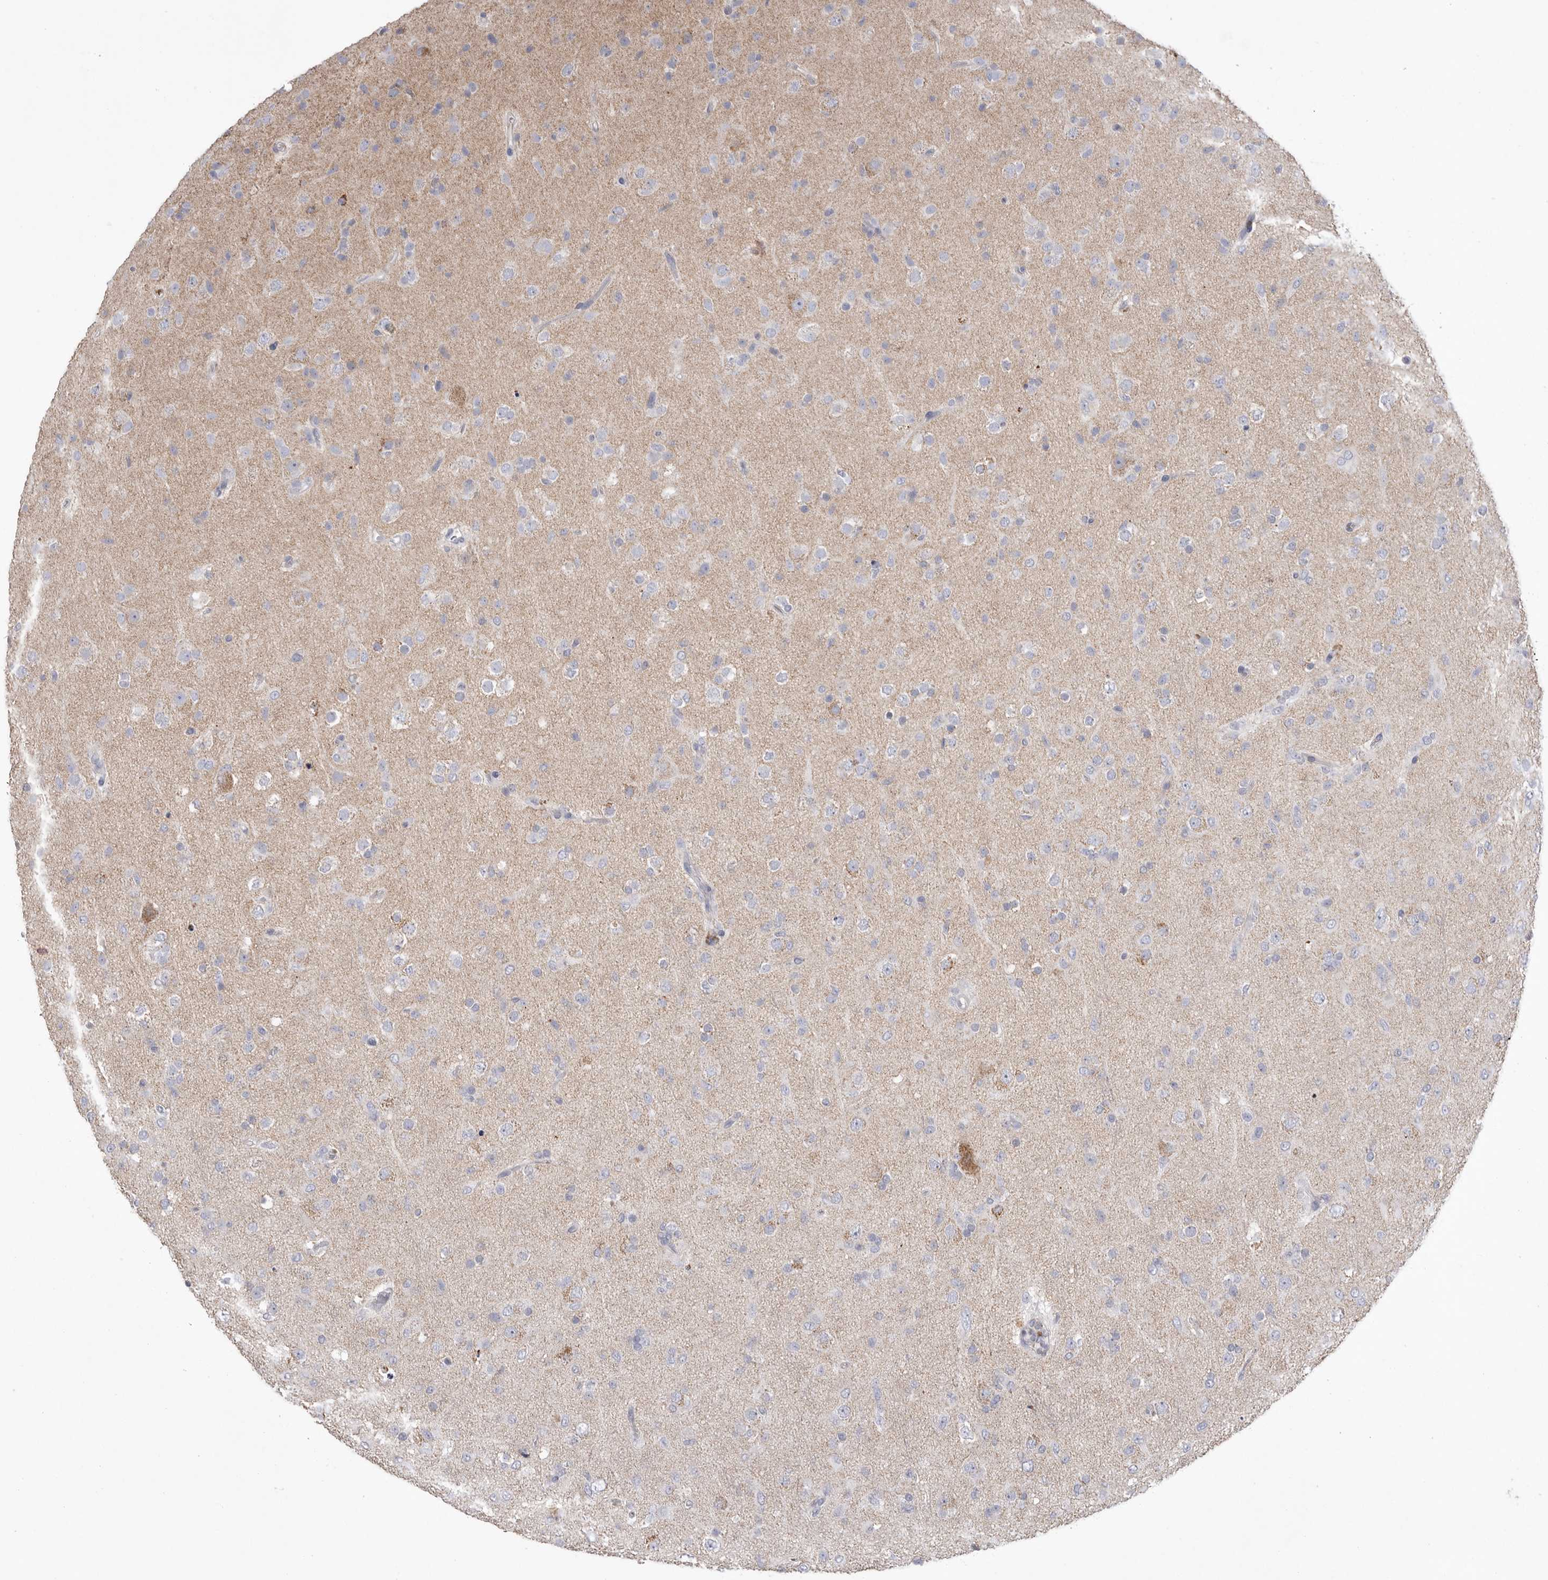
{"staining": {"intensity": "weak", "quantity": "<25%", "location": "cytoplasmic/membranous"}, "tissue": "glioma", "cell_type": "Tumor cells", "image_type": "cancer", "snomed": [{"axis": "morphology", "description": "Glioma, malignant, Low grade"}, {"axis": "topography", "description": "Brain"}], "caption": "IHC of glioma exhibits no positivity in tumor cells.", "gene": "VDAC3", "patient": {"sex": "male", "age": 65}}